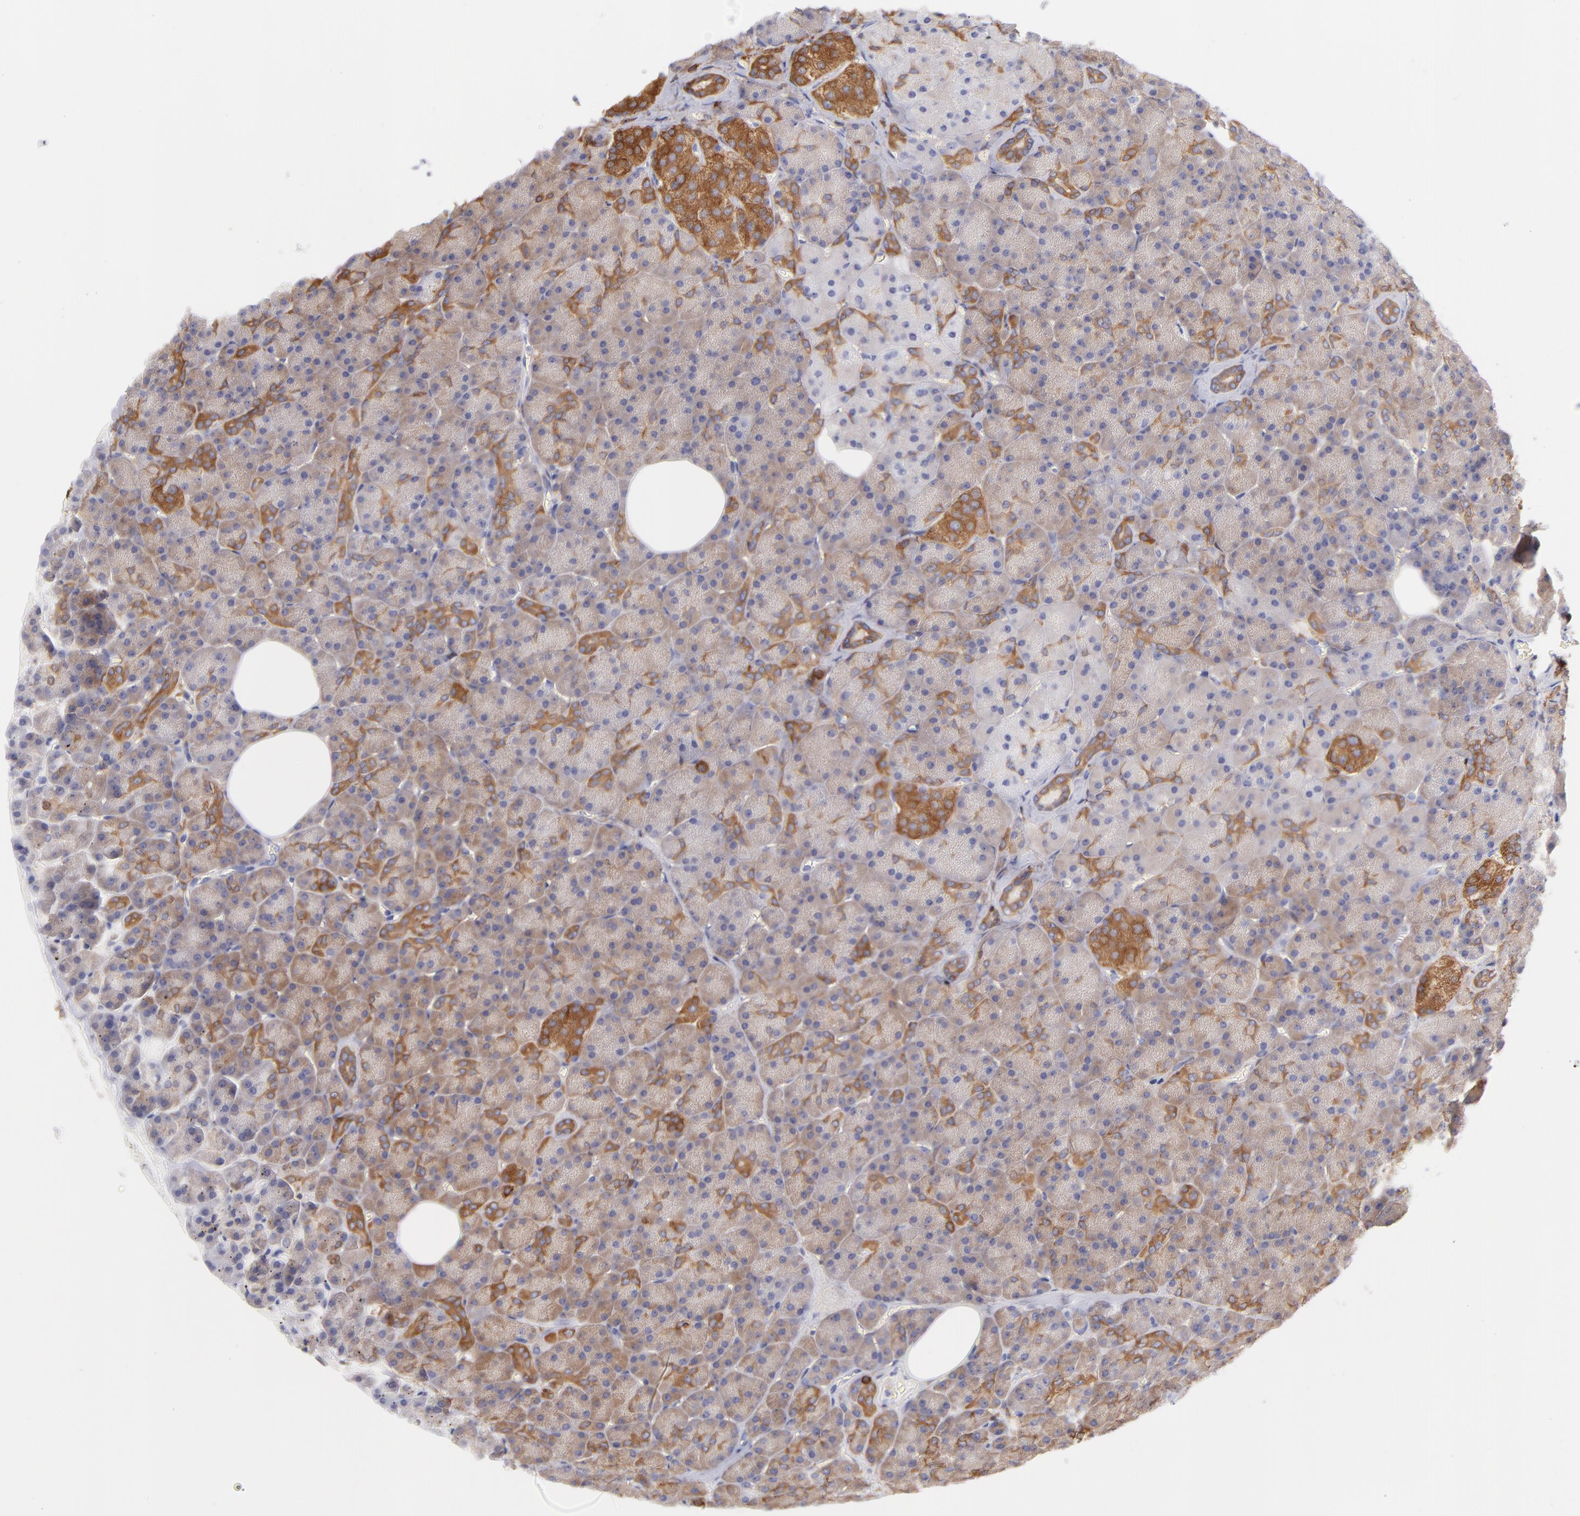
{"staining": {"intensity": "moderate", "quantity": ">75%", "location": "cytoplasmic/membranous"}, "tissue": "pancreas", "cell_type": "Exocrine glandular cells", "image_type": "normal", "snomed": [{"axis": "morphology", "description": "Normal tissue, NOS"}, {"axis": "topography", "description": "Pancreas"}], "caption": "Immunohistochemistry (IHC) of unremarkable human pancreas displays medium levels of moderate cytoplasmic/membranous positivity in approximately >75% of exocrine glandular cells.", "gene": "PRKCA", "patient": {"sex": "female", "age": 35}}